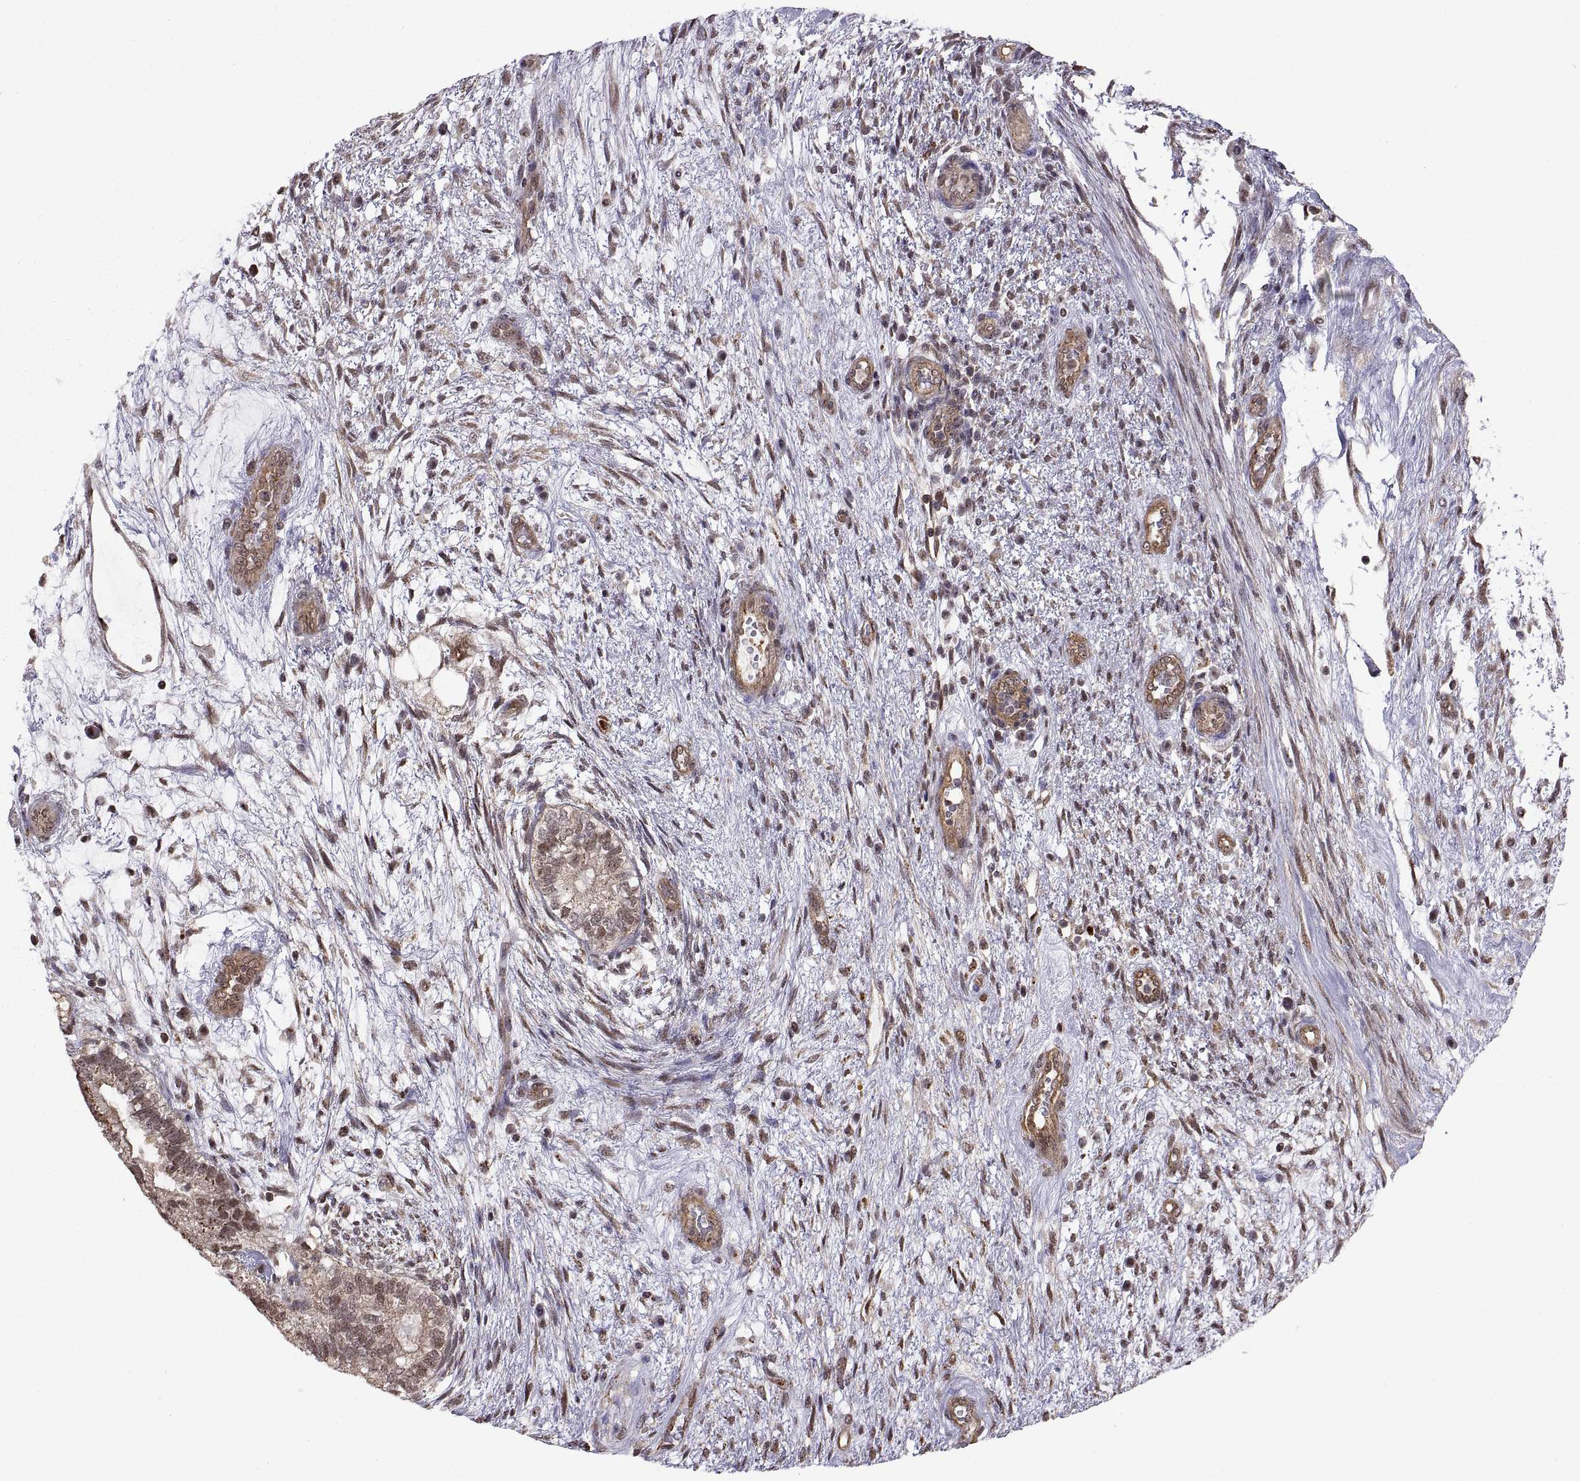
{"staining": {"intensity": "weak", "quantity": "25%-75%", "location": "cytoplasmic/membranous,nuclear"}, "tissue": "testis cancer", "cell_type": "Tumor cells", "image_type": "cancer", "snomed": [{"axis": "morphology", "description": "Normal tissue, NOS"}, {"axis": "morphology", "description": "Carcinoma, Embryonal, NOS"}, {"axis": "topography", "description": "Testis"}, {"axis": "topography", "description": "Epididymis"}], "caption": "Tumor cells exhibit low levels of weak cytoplasmic/membranous and nuclear staining in about 25%-75% of cells in human testis cancer (embryonal carcinoma).", "gene": "ARRB1", "patient": {"sex": "male", "age": 32}}